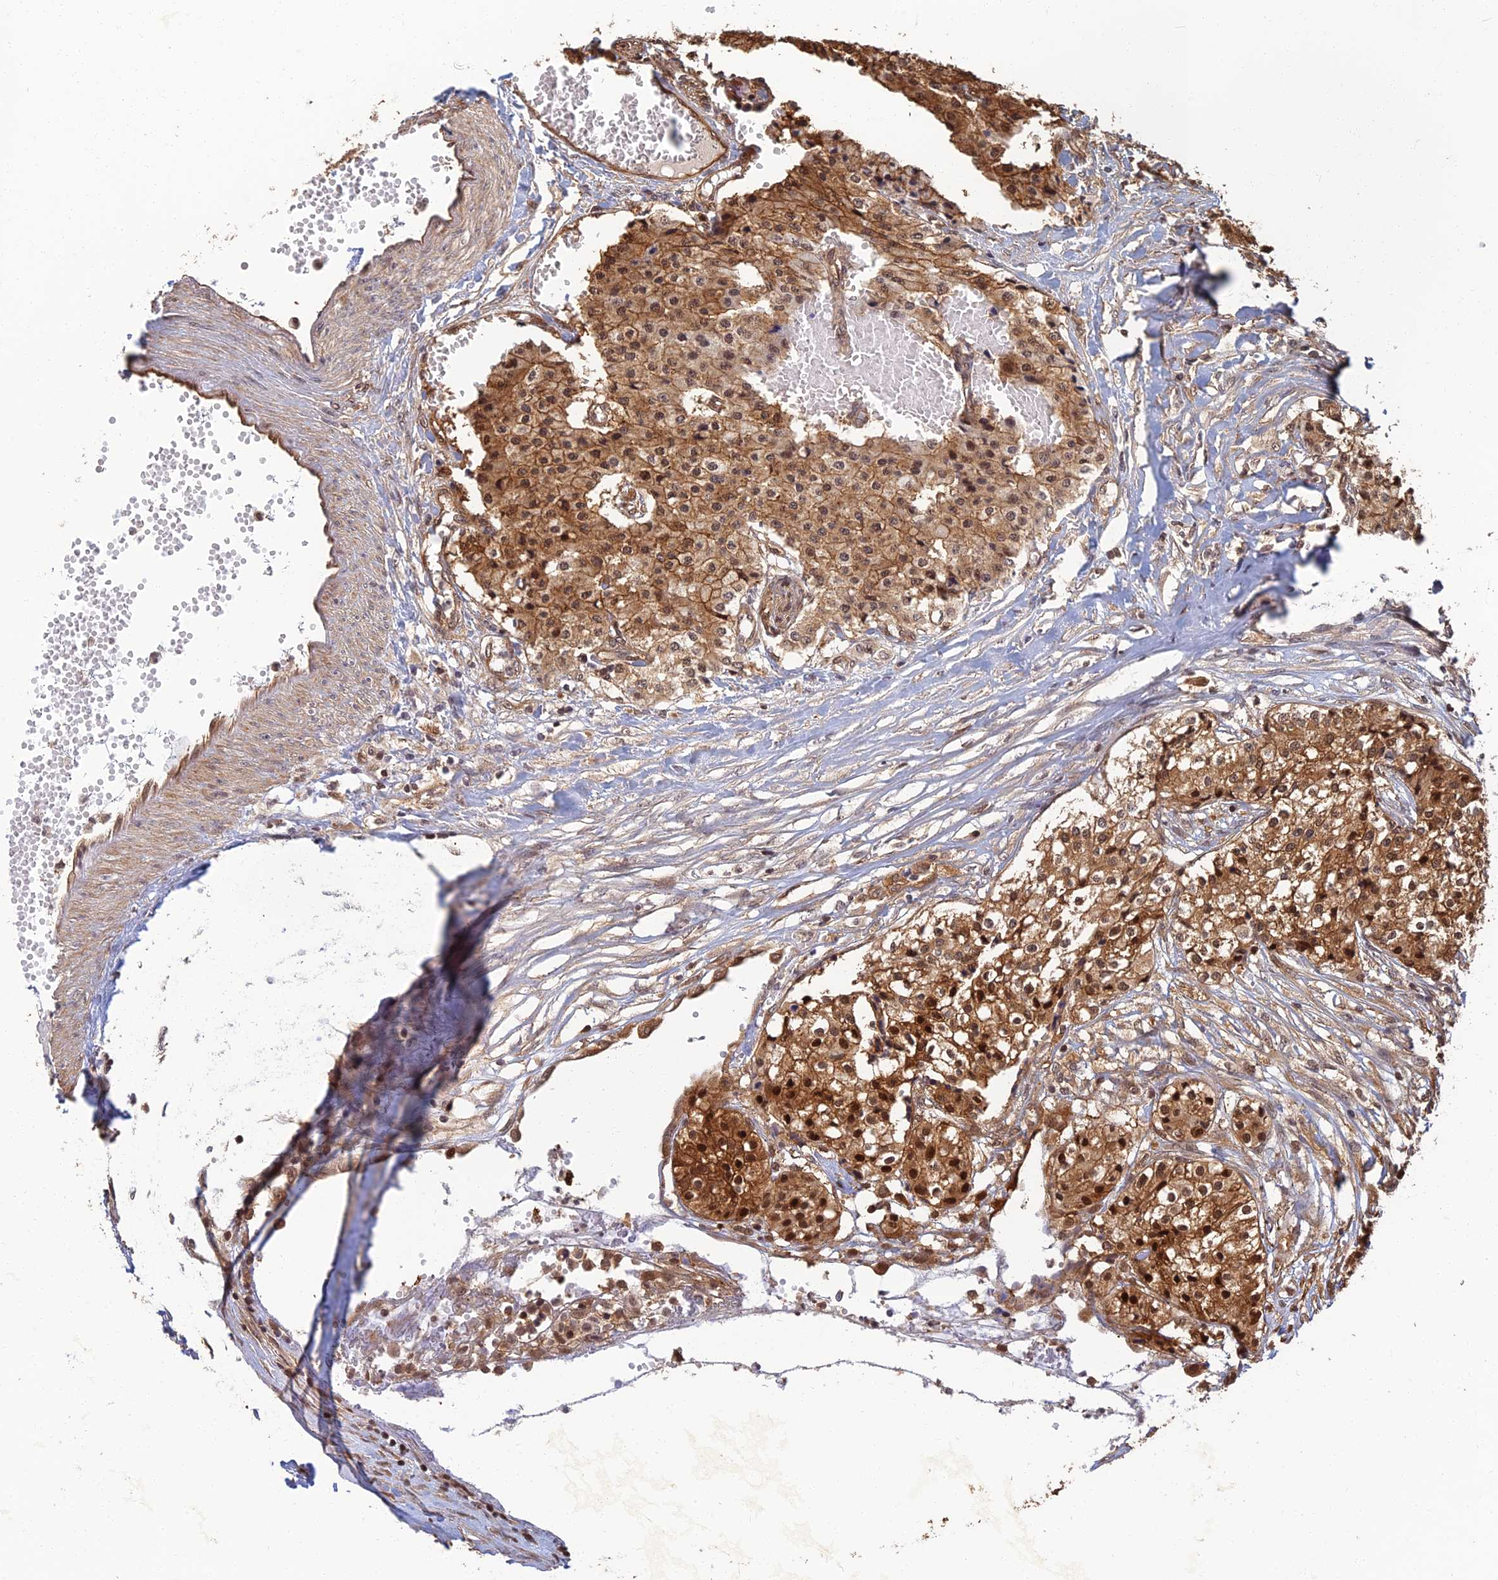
{"staining": {"intensity": "strong", "quantity": ">75%", "location": "cytoplasmic/membranous,nuclear"}, "tissue": "carcinoid", "cell_type": "Tumor cells", "image_type": "cancer", "snomed": [{"axis": "morphology", "description": "Carcinoid, malignant, NOS"}, {"axis": "topography", "description": "Colon"}], "caption": "Strong cytoplasmic/membranous and nuclear protein staining is seen in about >75% of tumor cells in carcinoid.", "gene": "LRRN3", "patient": {"sex": "female", "age": 52}}